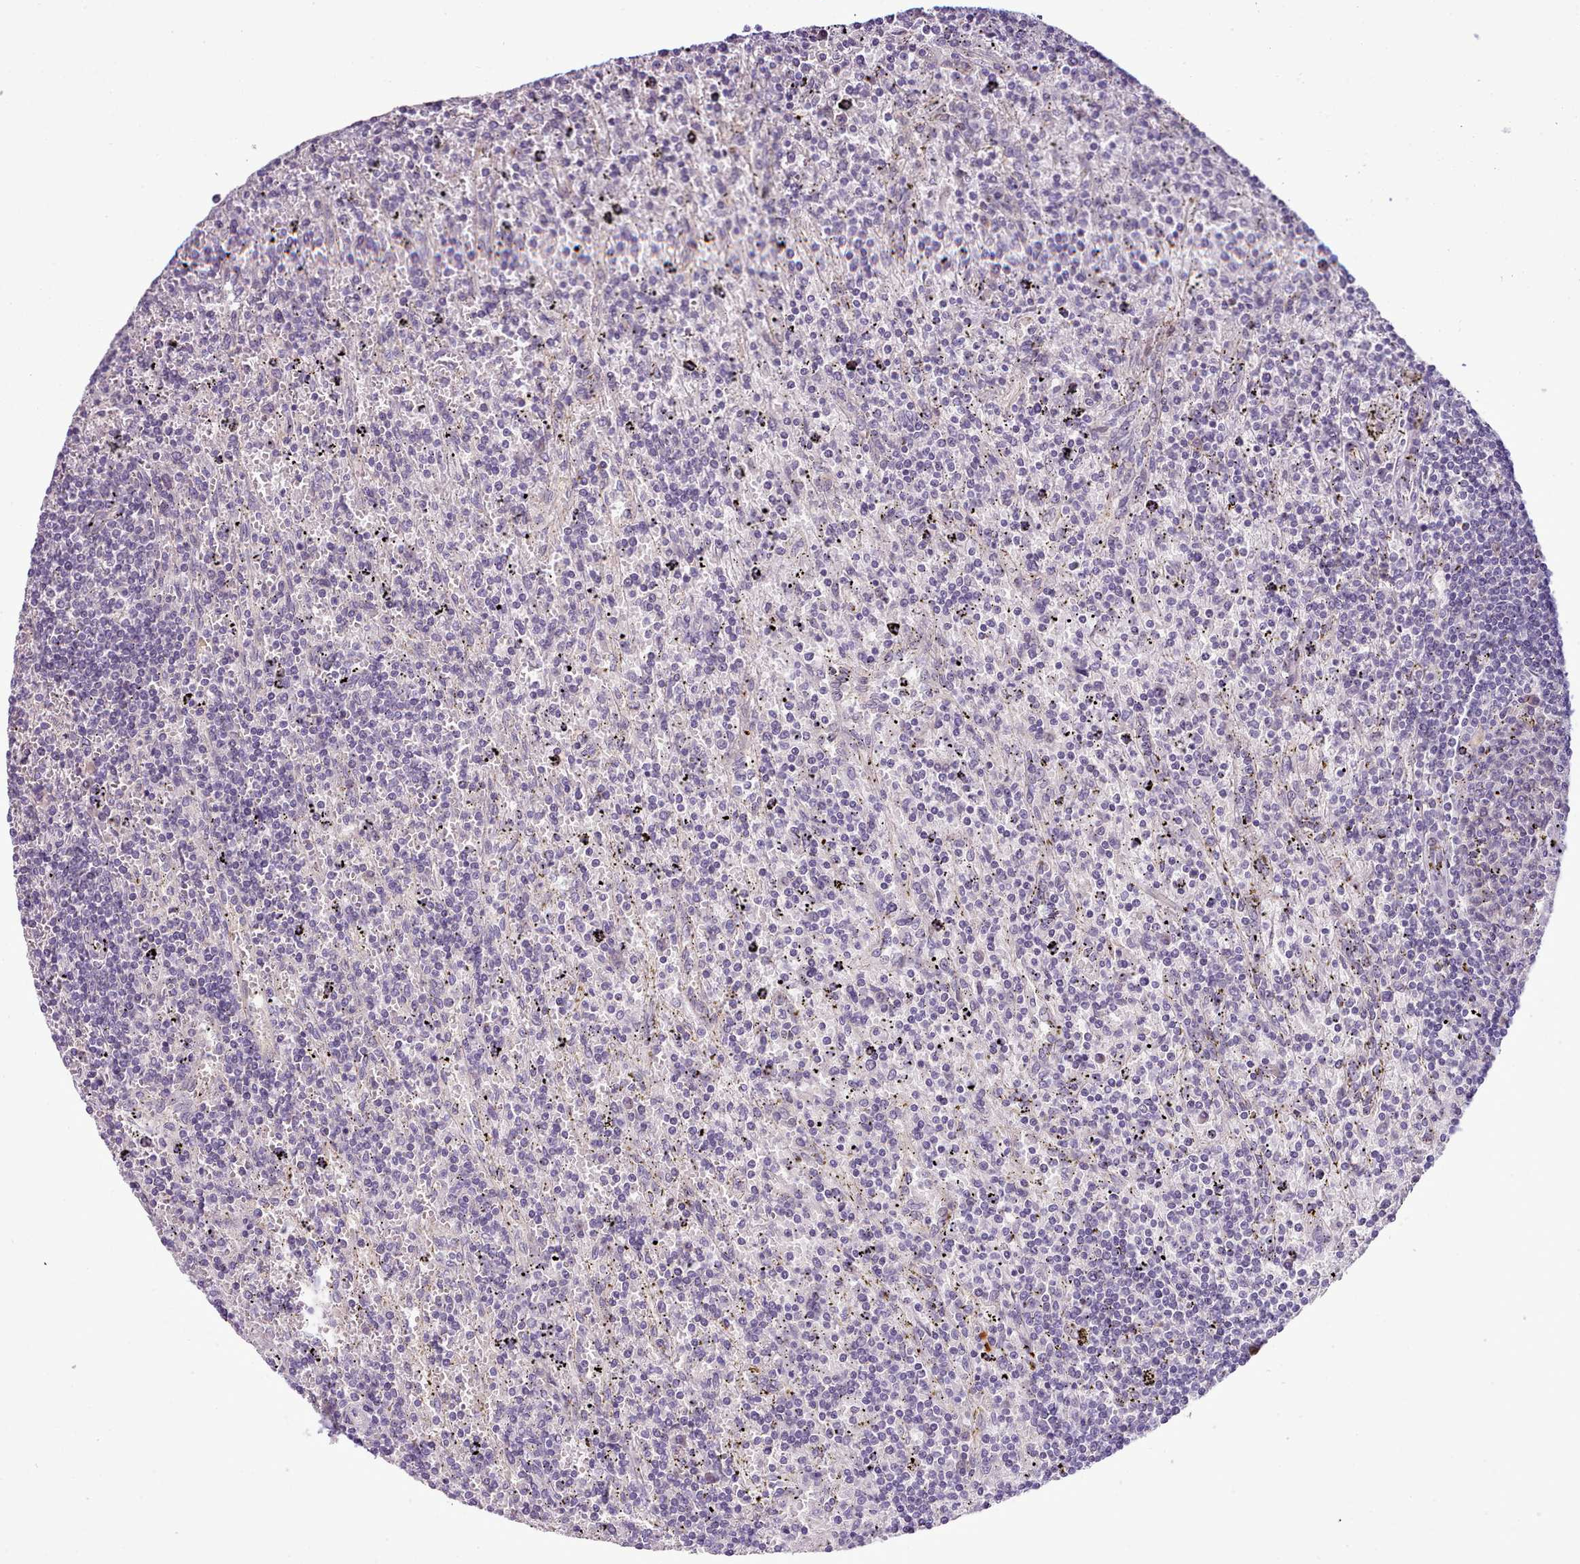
{"staining": {"intensity": "negative", "quantity": "none", "location": "none"}, "tissue": "lymphoma", "cell_type": "Tumor cells", "image_type": "cancer", "snomed": [{"axis": "morphology", "description": "Malignant lymphoma, non-Hodgkin's type, Low grade"}, {"axis": "topography", "description": "Spleen"}], "caption": "IHC image of neoplastic tissue: human low-grade malignant lymphoma, non-Hodgkin's type stained with DAB exhibits no significant protein expression in tumor cells.", "gene": "SETX", "patient": {"sex": "male", "age": 76}}